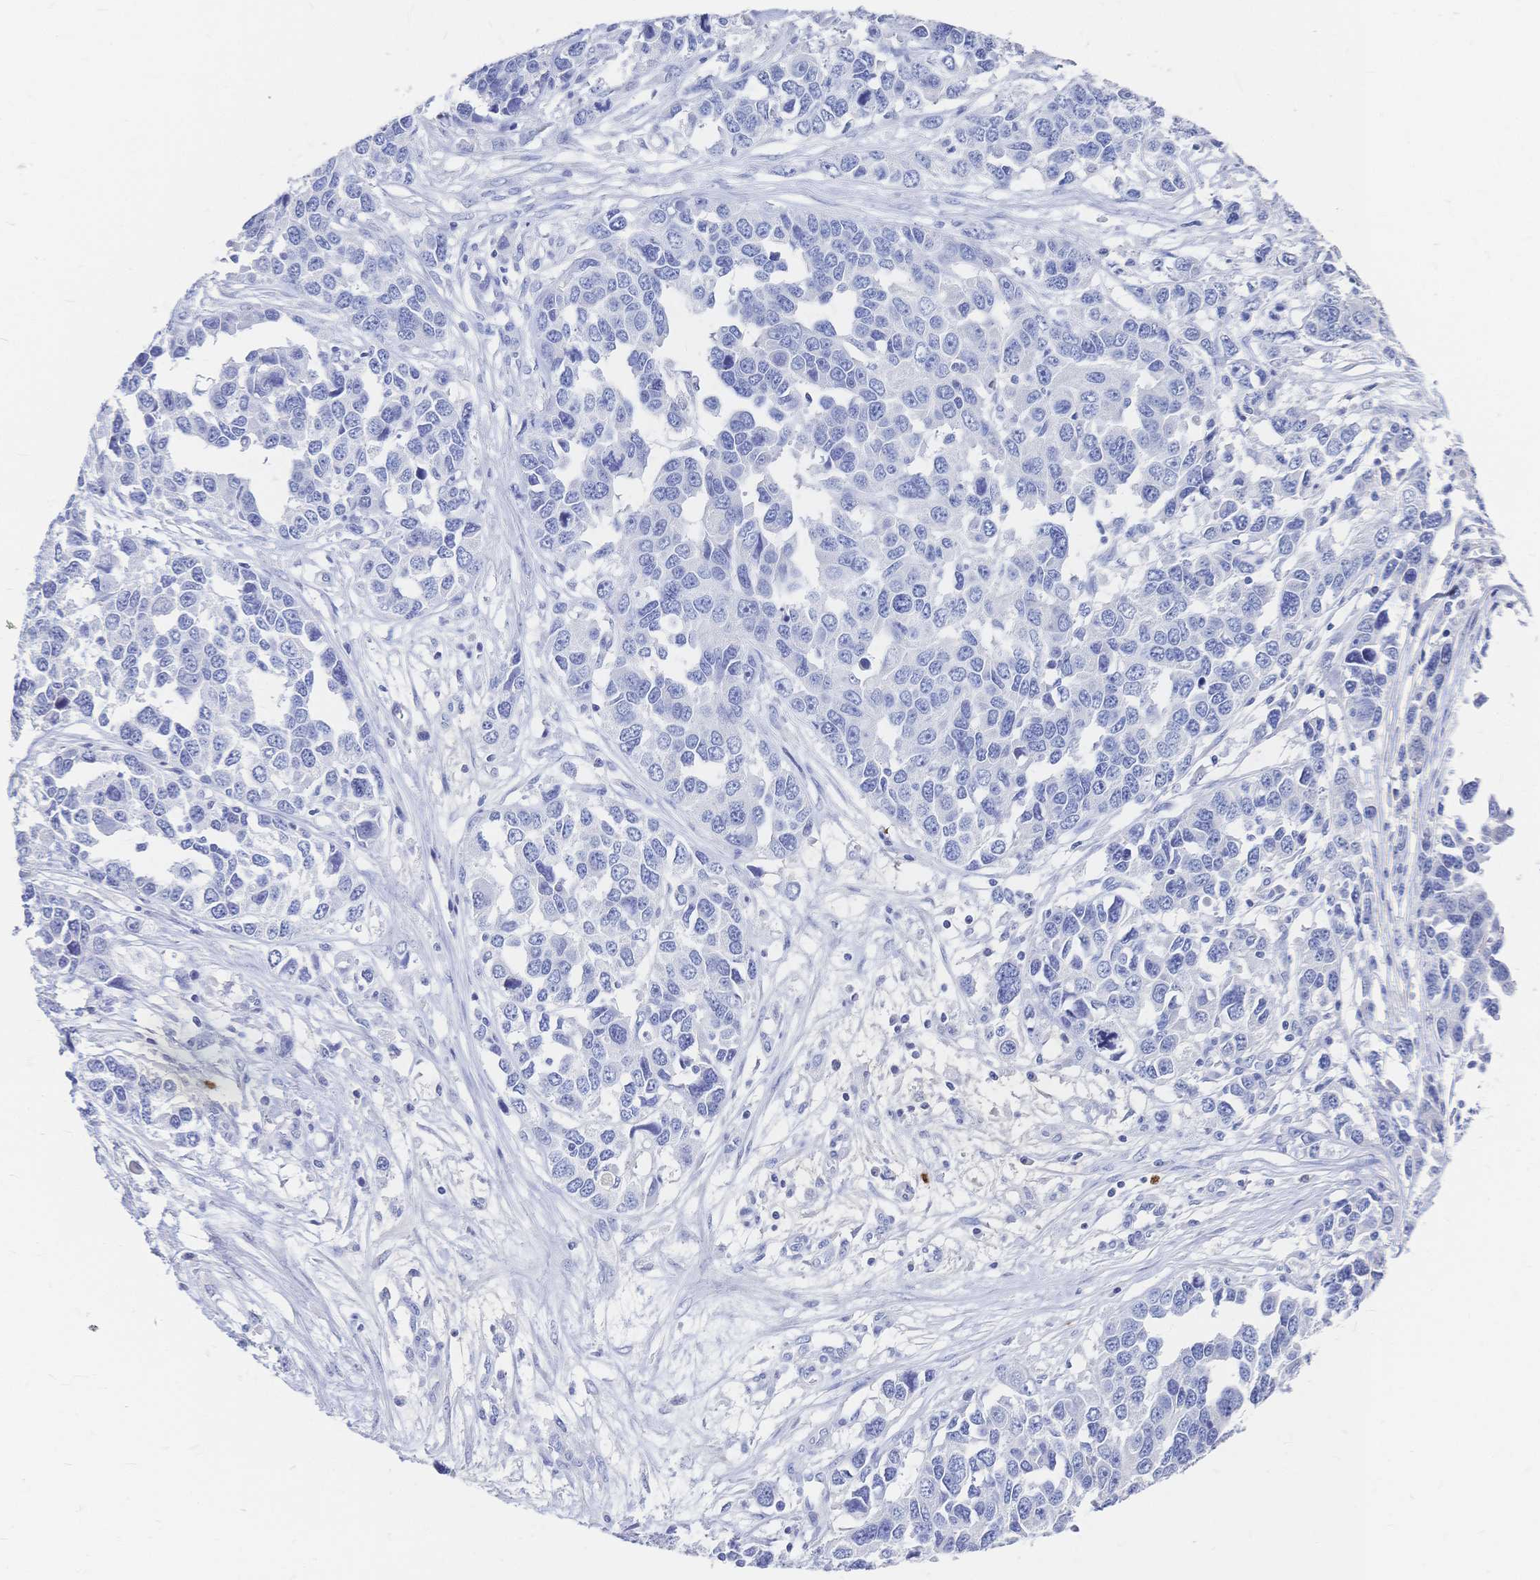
{"staining": {"intensity": "negative", "quantity": "none", "location": "none"}, "tissue": "ovarian cancer", "cell_type": "Tumor cells", "image_type": "cancer", "snomed": [{"axis": "morphology", "description": "Cystadenocarcinoma, serous, NOS"}, {"axis": "topography", "description": "Ovary"}], "caption": "Immunohistochemistry image of human ovarian cancer (serous cystadenocarcinoma) stained for a protein (brown), which shows no positivity in tumor cells.", "gene": "IL2RB", "patient": {"sex": "female", "age": 76}}